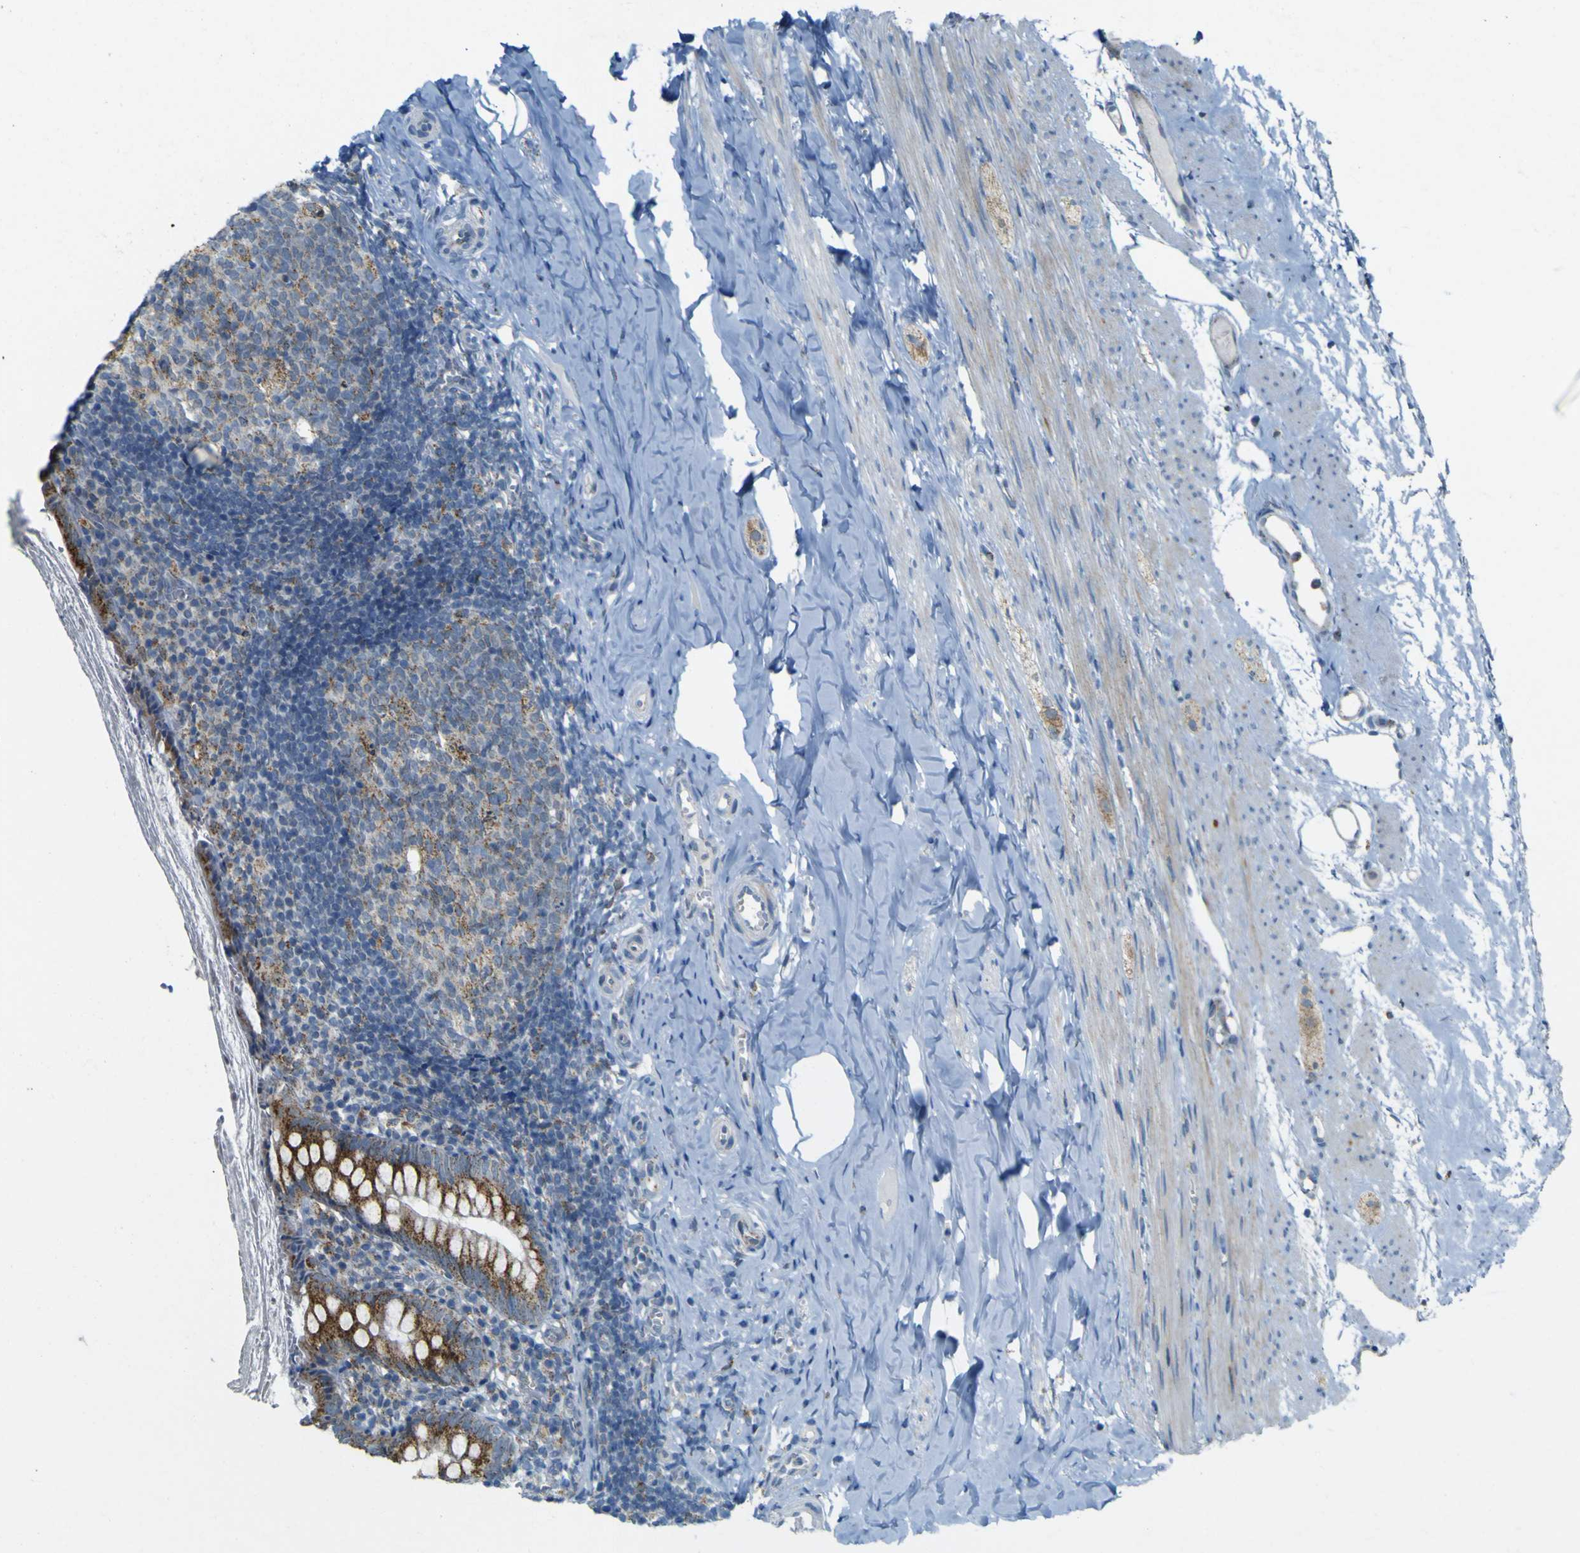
{"staining": {"intensity": "strong", "quantity": ">75%", "location": "cytoplasmic/membranous"}, "tissue": "appendix", "cell_type": "Glandular cells", "image_type": "normal", "snomed": [{"axis": "morphology", "description": "Normal tissue, NOS"}, {"axis": "topography", "description": "Appendix"}], "caption": "Protein expression analysis of unremarkable human appendix reveals strong cytoplasmic/membranous expression in approximately >75% of glandular cells. (DAB (3,3'-diaminobenzidine) IHC, brown staining for protein, blue staining for nuclei).", "gene": "ACBD5", "patient": {"sex": "female", "age": 10}}